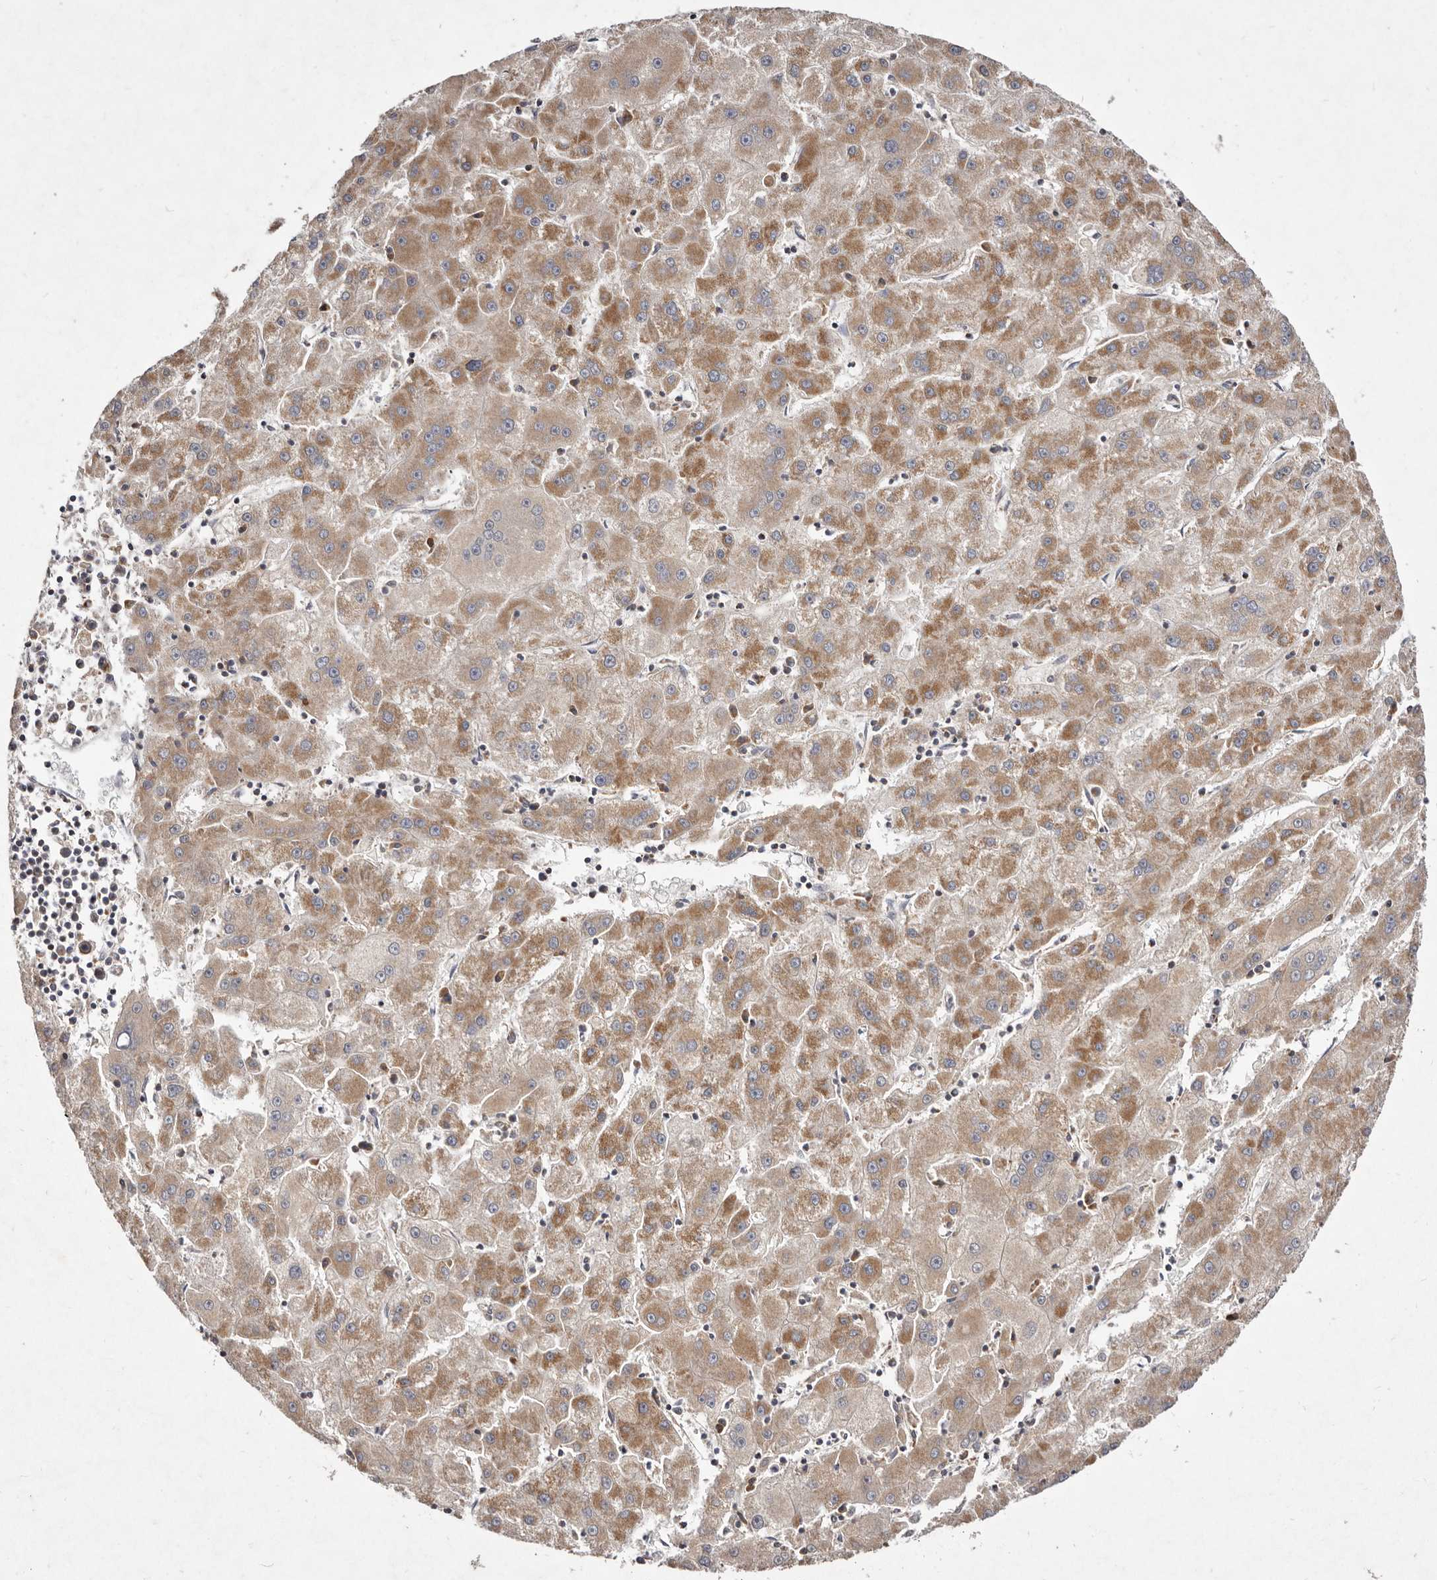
{"staining": {"intensity": "moderate", "quantity": ">75%", "location": "cytoplasmic/membranous"}, "tissue": "liver cancer", "cell_type": "Tumor cells", "image_type": "cancer", "snomed": [{"axis": "morphology", "description": "Carcinoma, Hepatocellular, NOS"}, {"axis": "topography", "description": "Liver"}], "caption": "Liver cancer (hepatocellular carcinoma) stained for a protein exhibits moderate cytoplasmic/membranous positivity in tumor cells. (IHC, brightfield microscopy, high magnification).", "gene": "SLC25A20", "patient": {"sex": "male", "age": 72}}